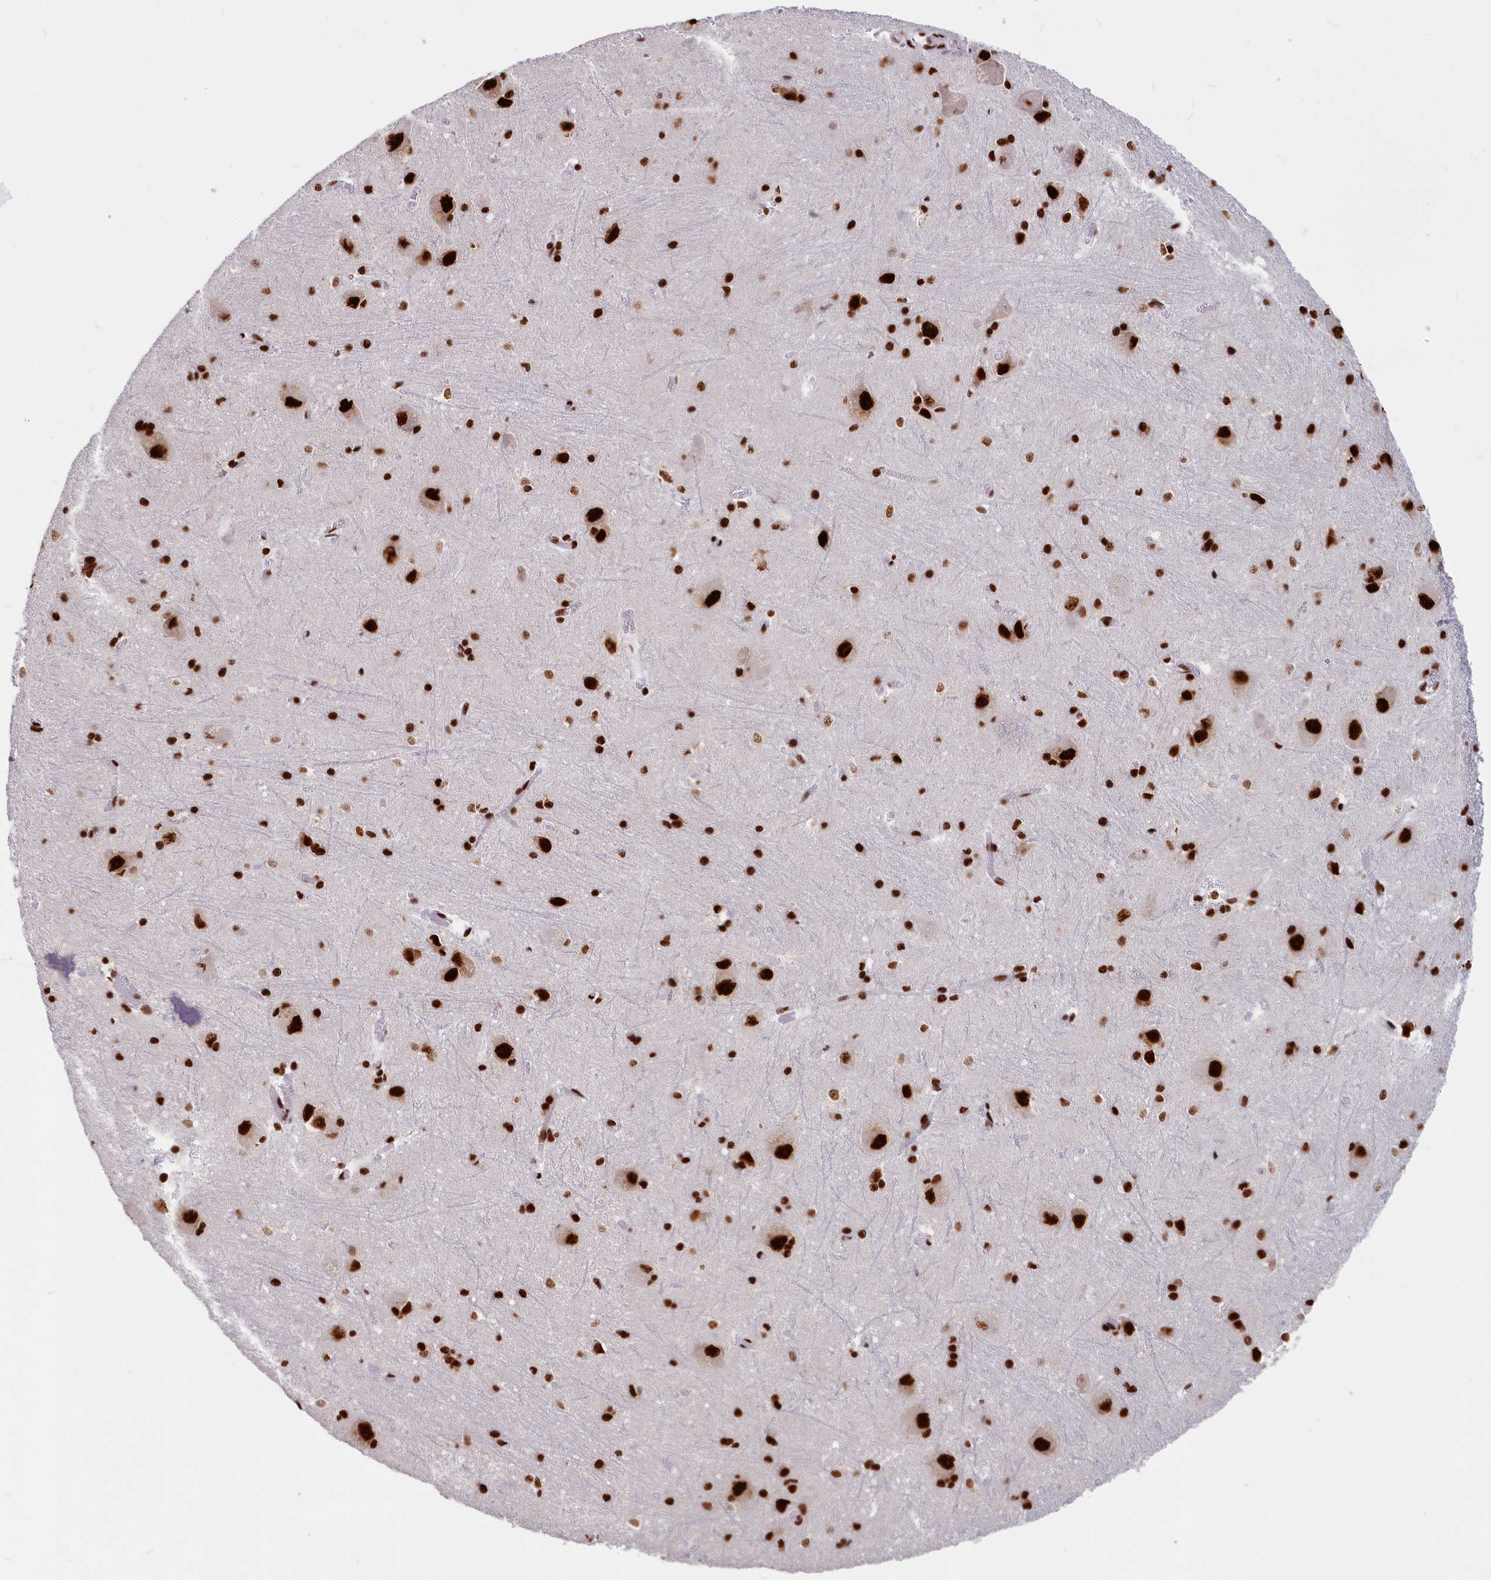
{"staining": {"intensity": "strong", "quantity": ">75%", "location": "nuclear"}, "tissue": "caudate", "cell_type": "Glial cells", "image_type": "normal", "snomed": [{"axis": "morphology", "description": "Normal tissue, NOS"}, {"axis": "topography", "description": "Lateral ventricle wall"}], "caption": "Benign caudate shows strong nuclear staining in about >75% of glial cells, visualized by immunohistochemistry.", "gene": "SNRNP70", "patient": {"sex": "male", "age": 37}}